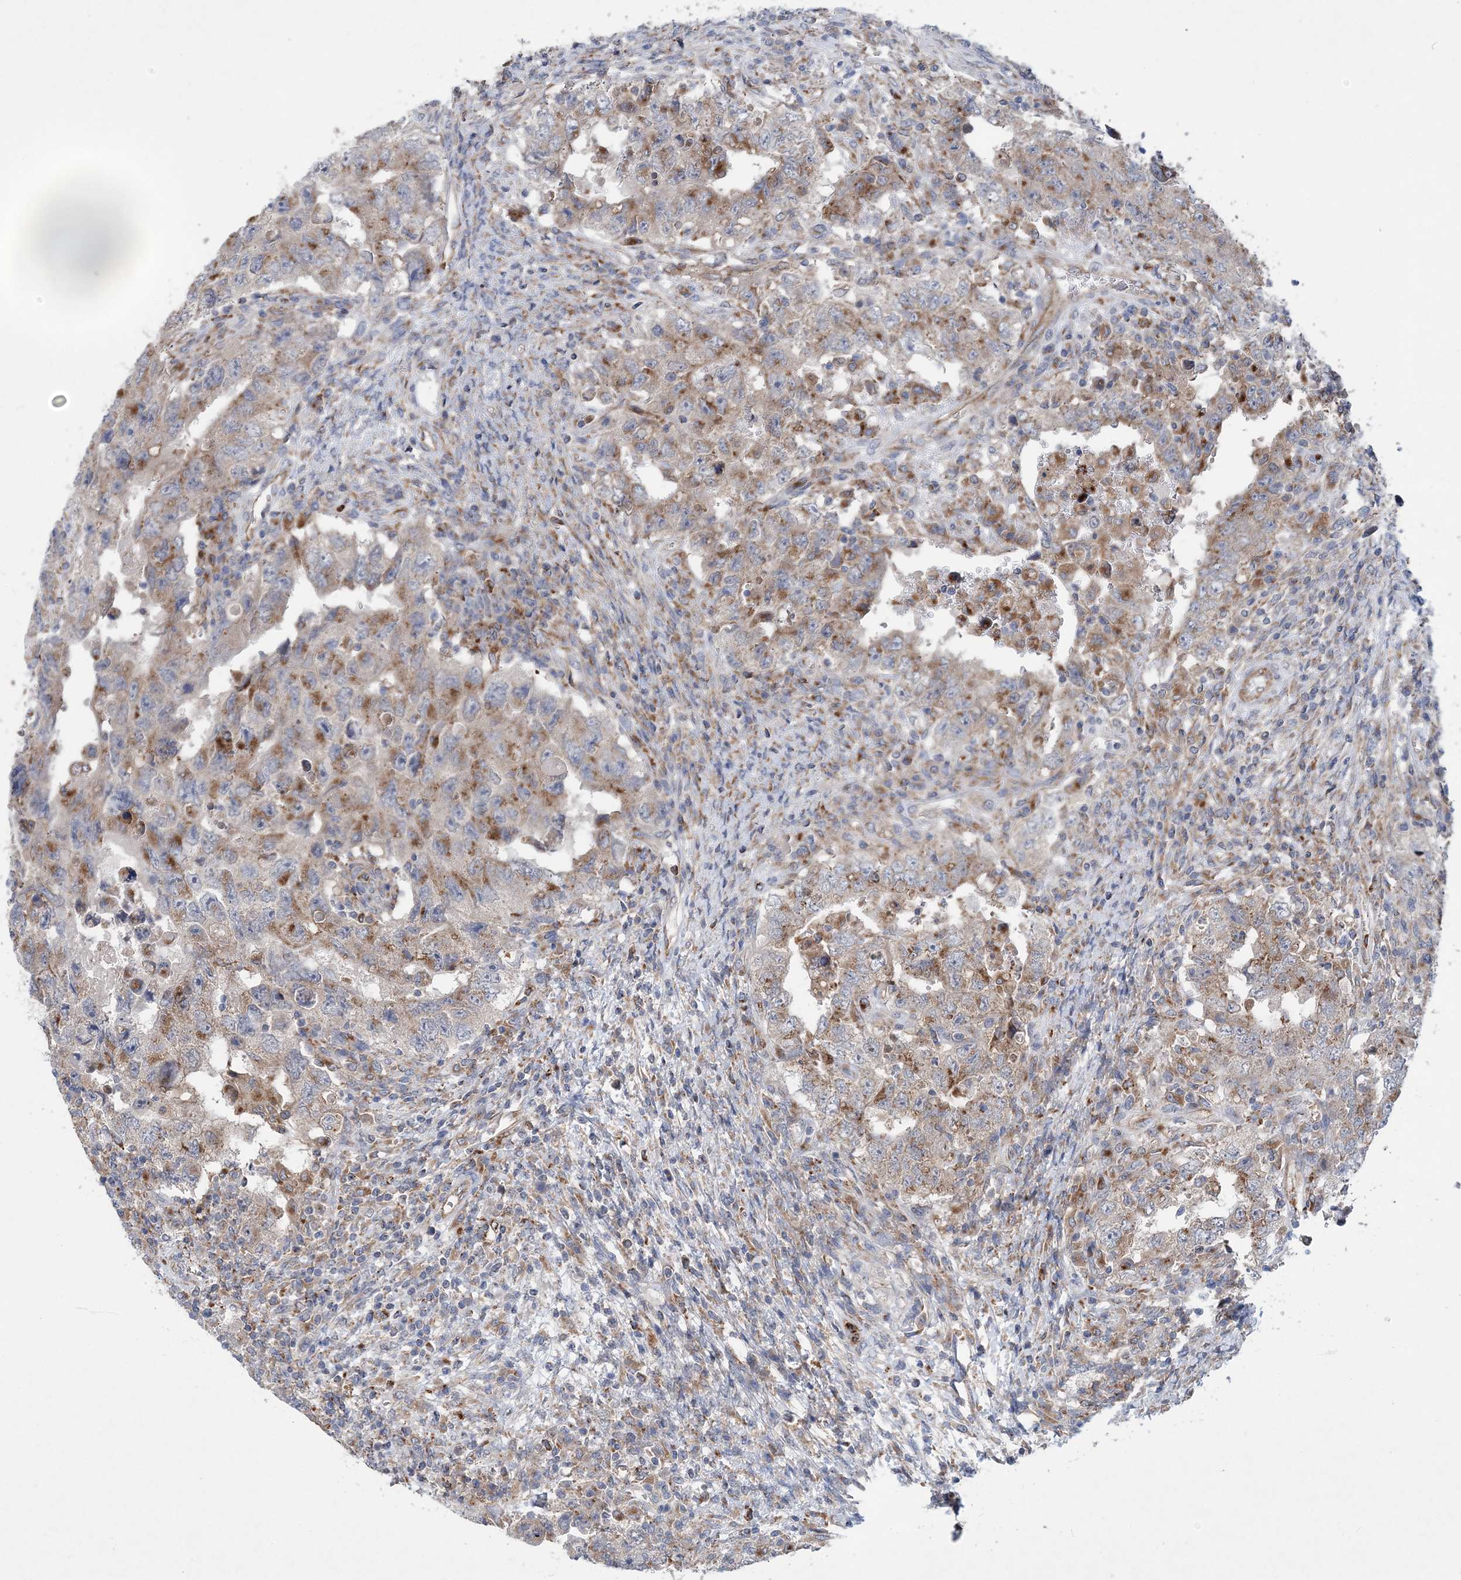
{"staining": {"intensity": "moderate", "quantity": "25%-75%", "location": "cytoplasmic/membranous"}, "tissue": "testis cancer", "cell_type": "Tumor cells", "image_type": "cancer", "snomed": [{"axis": "morphology", "description": "Carcinoma, Embryonal, NOS"}, {"axis": "topography", "description": "Testis"}], "caption": "Immunohistochemistry (DAB) staining of embryonal carcinoma (testis) displays moderate cytoplasmic/membranous protein expression in about 25%-75% of tumor cells.", "gene": "PTTG1IP", "patient": {"sex": "male", "age": 26}}